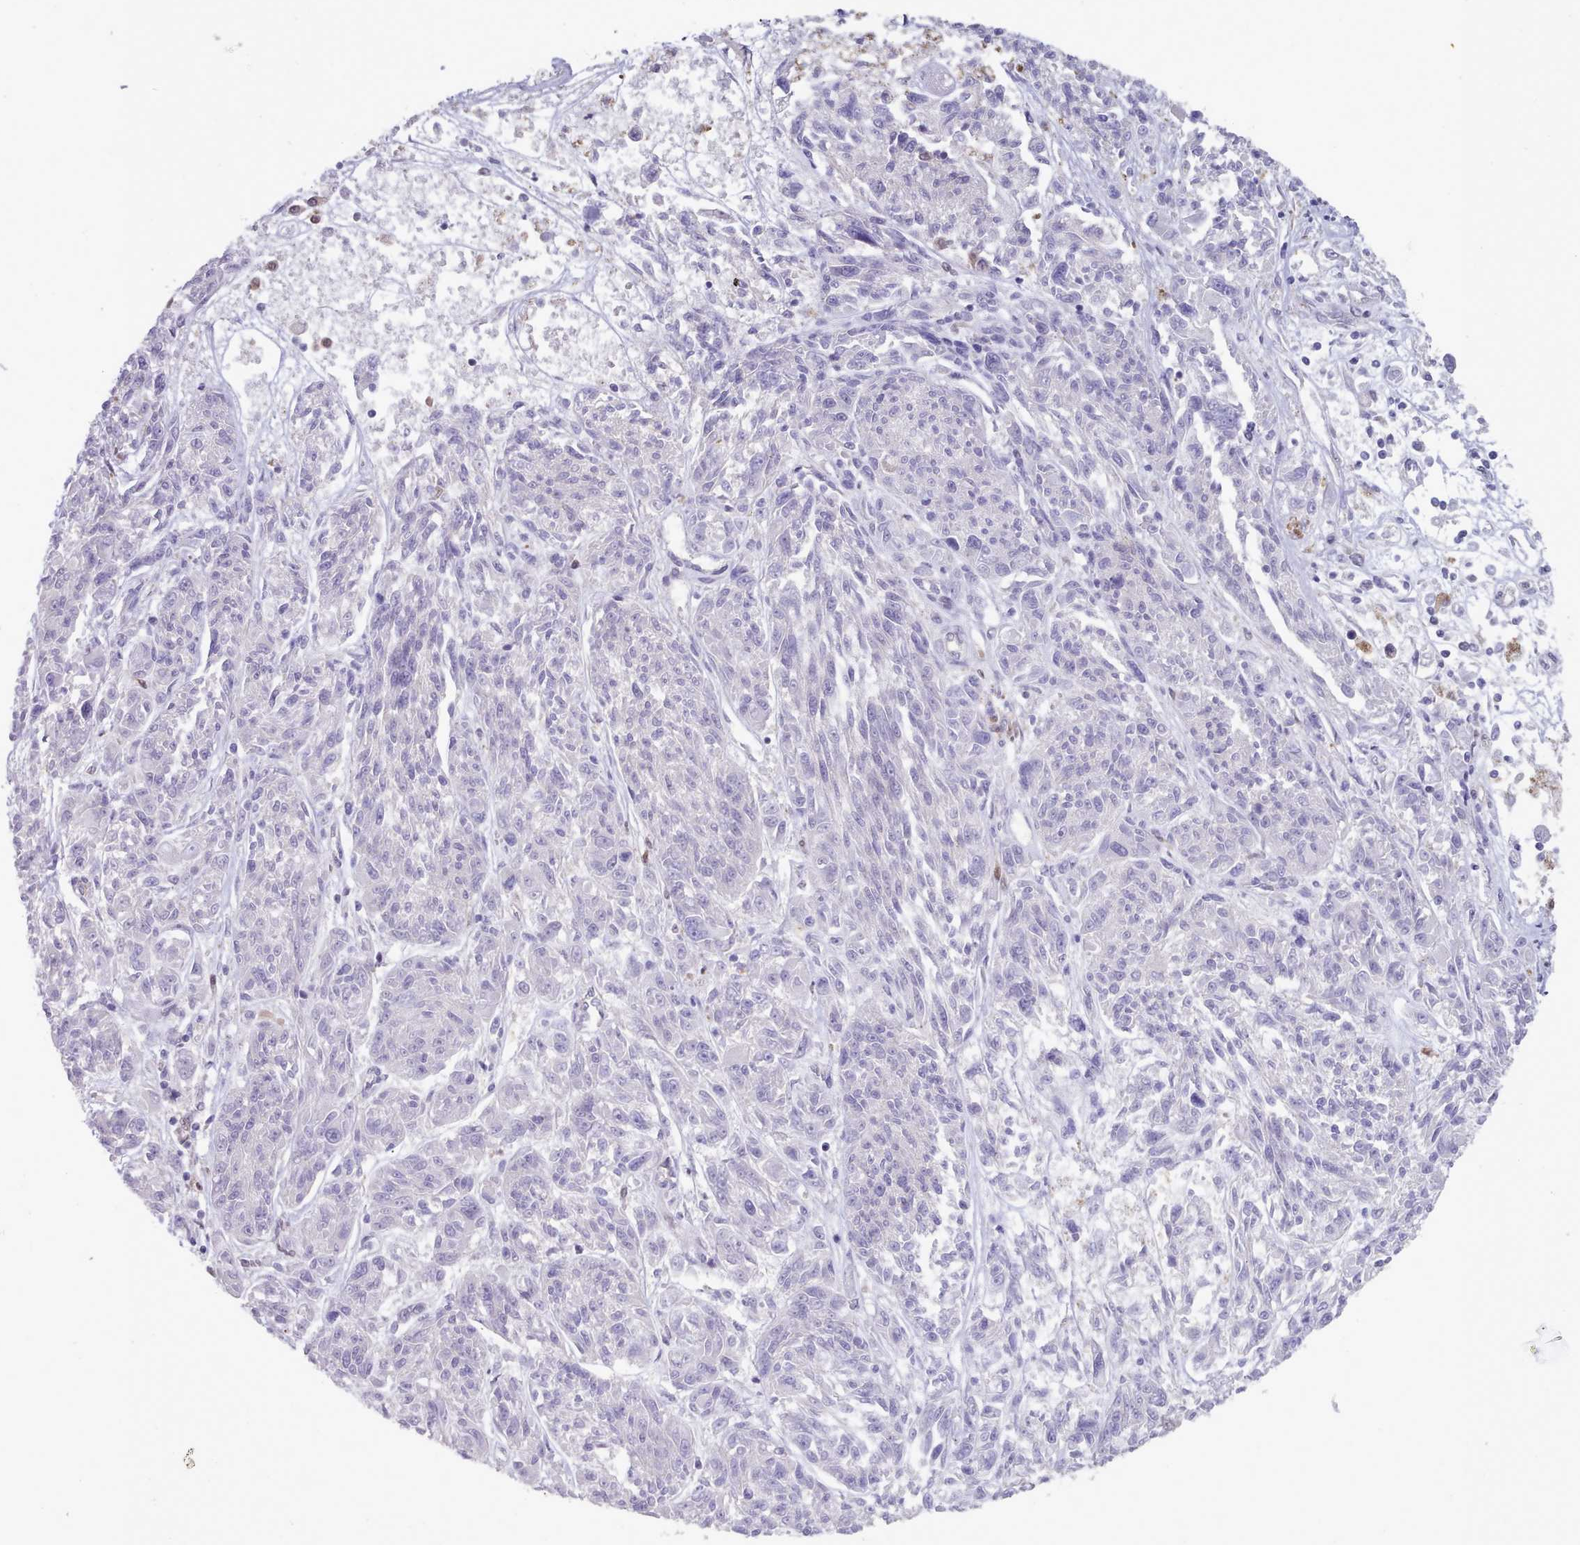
{"staining": {"intensity": "weak", "quantity": "<25%", "location": "nuclear"}, "tissue": "melanoma", "cell_type": "Tumor cells", "image_type": "cancer", "snomed": [{"axis": "morphology", "description": "Malignant melanoma, NOS"}, {"axis": "topography", "description": "Skin"}], "caption": "DAB (3,3'-diaminobenzidine) immunohistochemical staining of melanoma exhibits no significant staining in tumor cells. (Stains: DAB IHC with hematoxylin counter stain, Microscopy: brightfield microscopy at high magnification).", "gene": "CES3", "patient": {"sex": "male", "age": 53}}